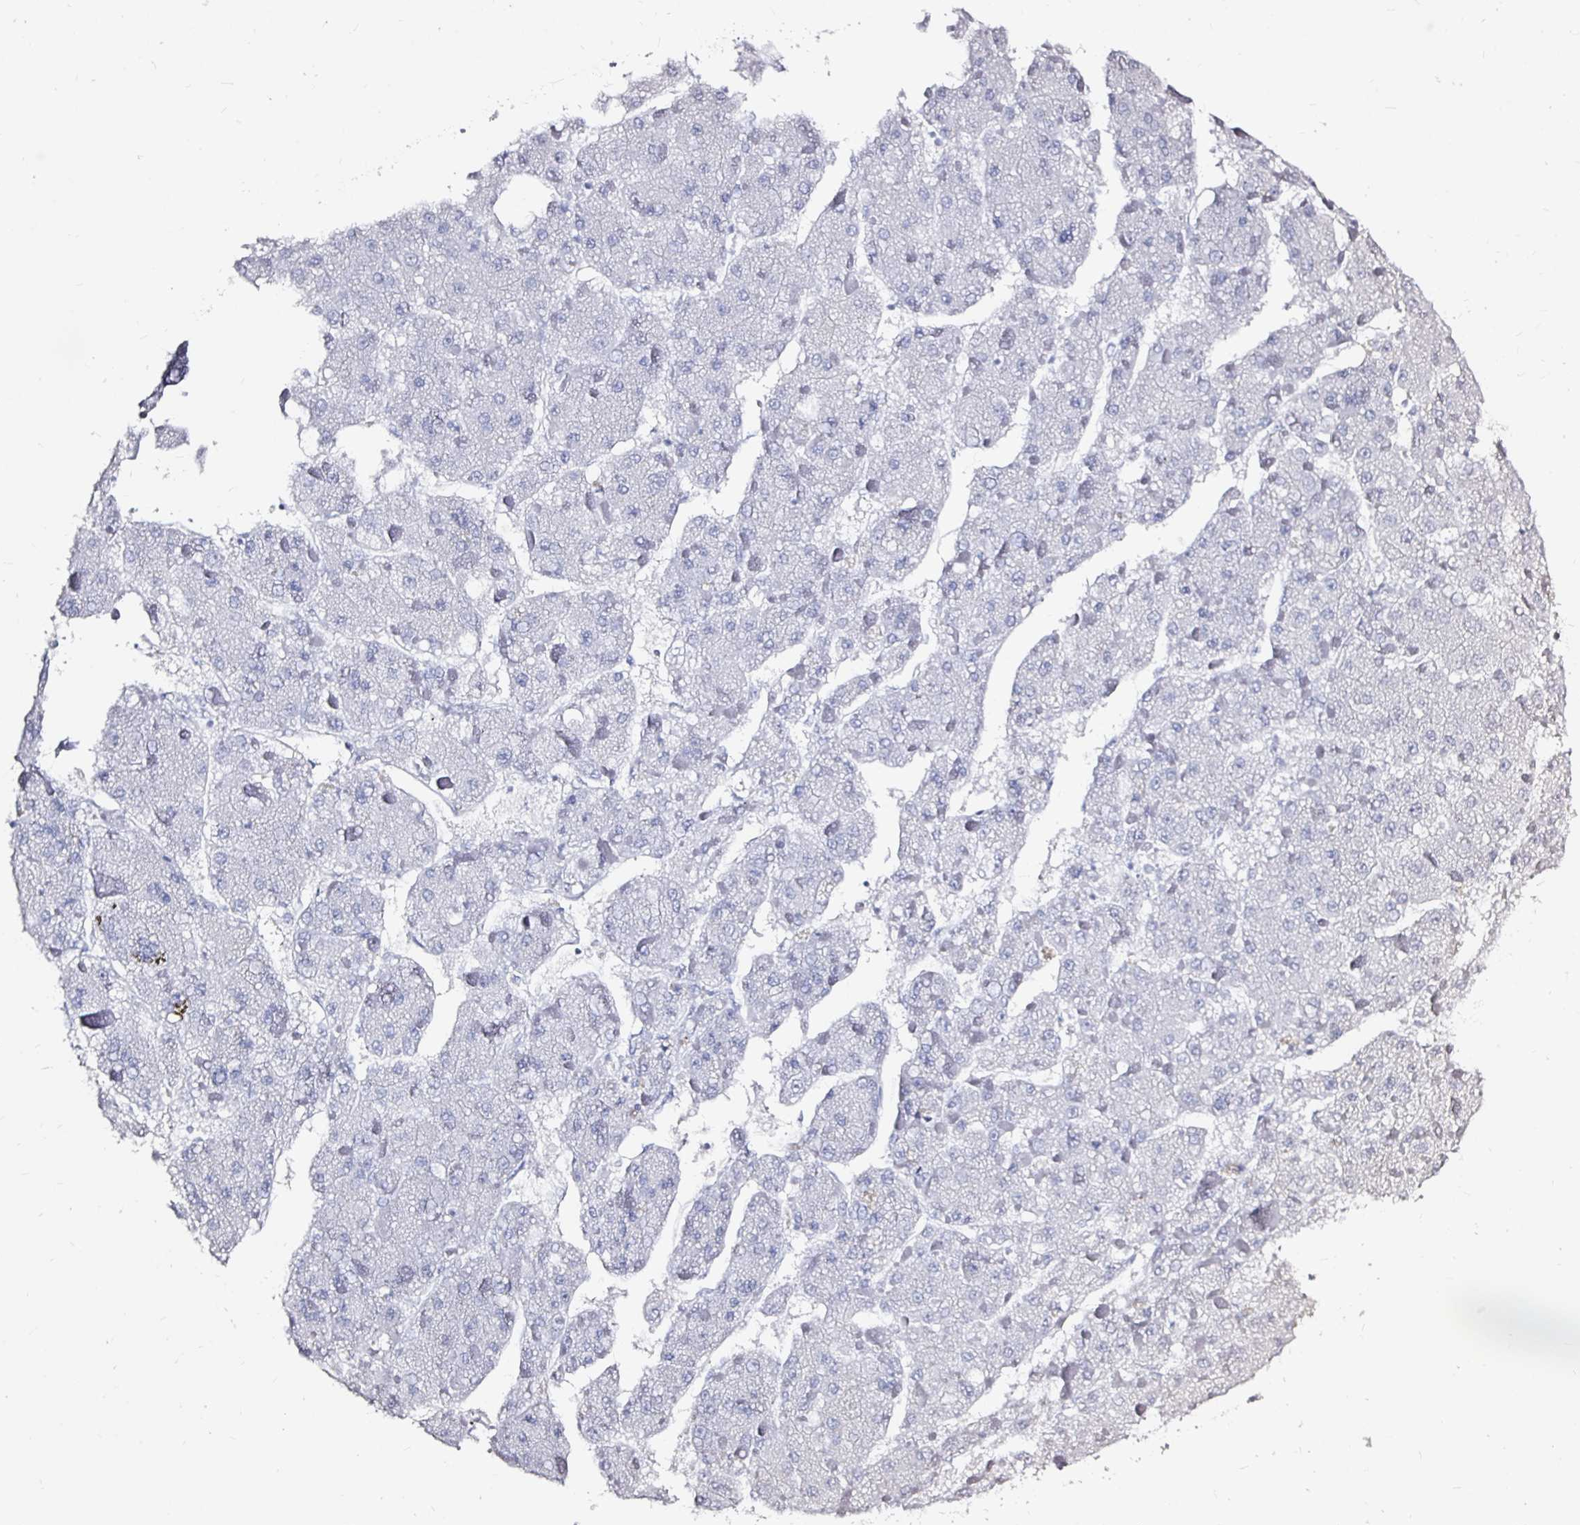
{"staining": {"intensity": "negative", "quantity": "none", "location": "none"}, "tissue": "liver cancer", "cell_type": "Tumor cells", "image_type": "cancer", "snomed": [{"axis": "morphology", "description": "Carcinoma, Hepatocellular, NOS"}, {"axis": "topography", "description": "Liver"}], "caption": "High power microscopy image of an immunohistochemistry histopathology image of liver hepatocellular carcinoma, revealing no significant positivity in tumor cells.", "gene": "LUZP4", "patient": {"sex": "female", "age": 73}}